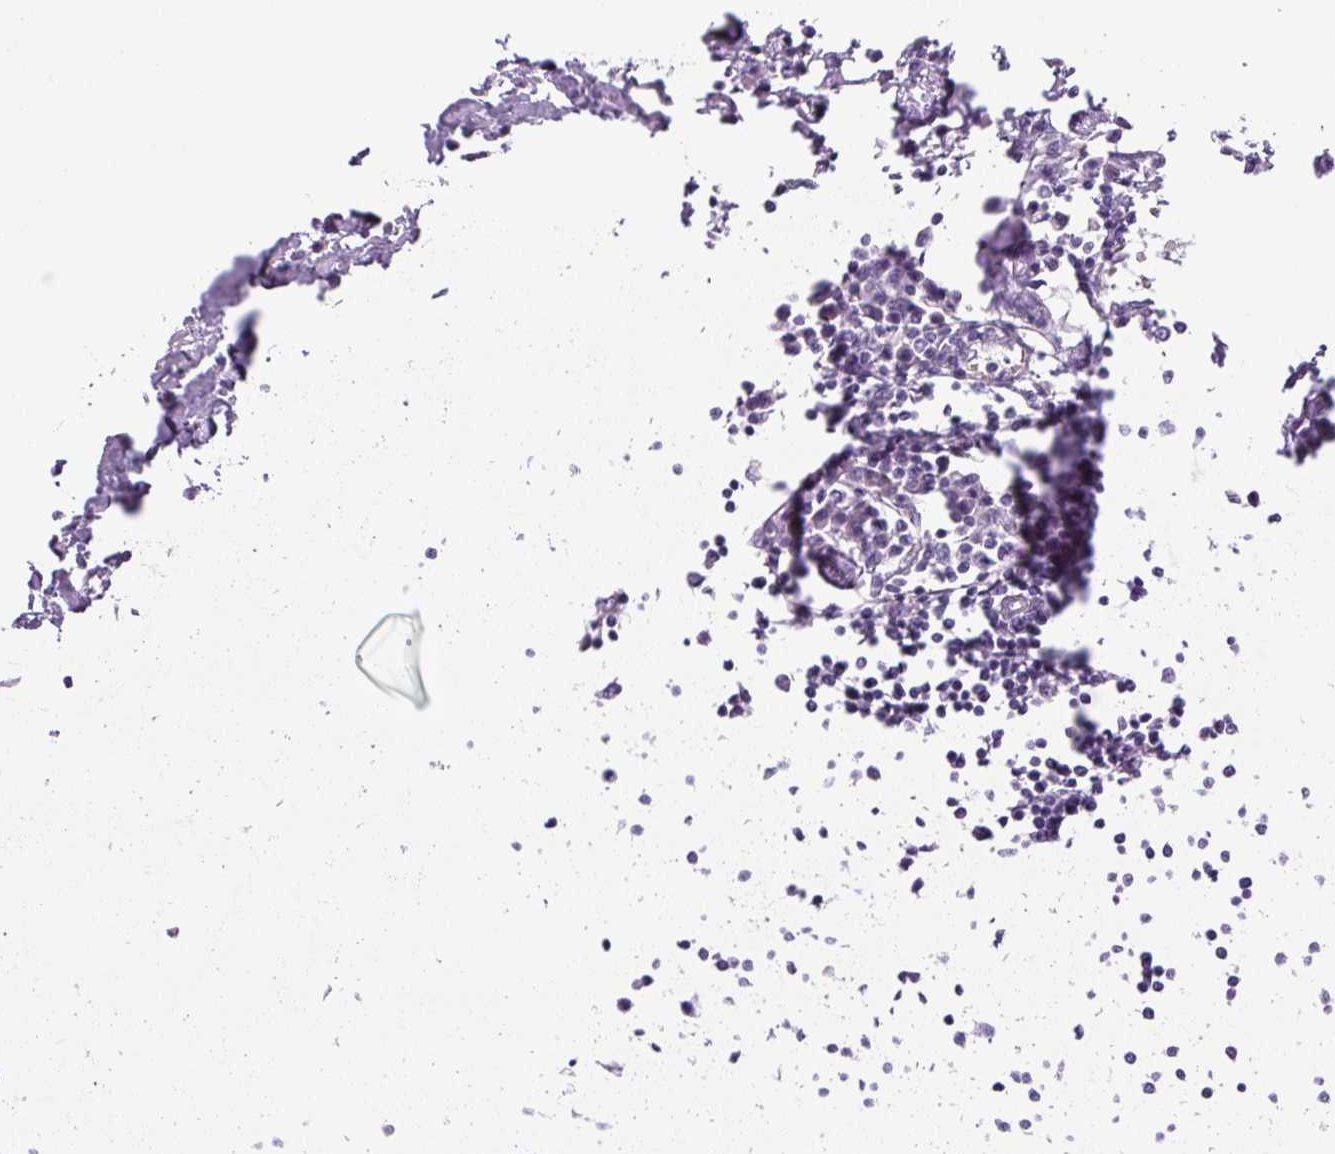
{"staining": {"intensity": "negative", "quantity": "none", "location": "none"}, "tissue": "urothelial cancer", "cell_type": "Tumor cells", "image_type": "cancer", "snomed": [{"axis": "morphology", "description": "Urothelial carcinoma, High grade"}, {"axis": "topography", "description": "Urinary bladder"}], "caption": "Immunohistochemistry (IHC) histopathology image of neoplastic tissue: human urothelial cancer stained with DAB (3,3'-diaminobenzidine) demonstrates no significant protein staining in tumor cells.", "gene": "RSPO4", "patient": {"sex": "male", "age": 64}}